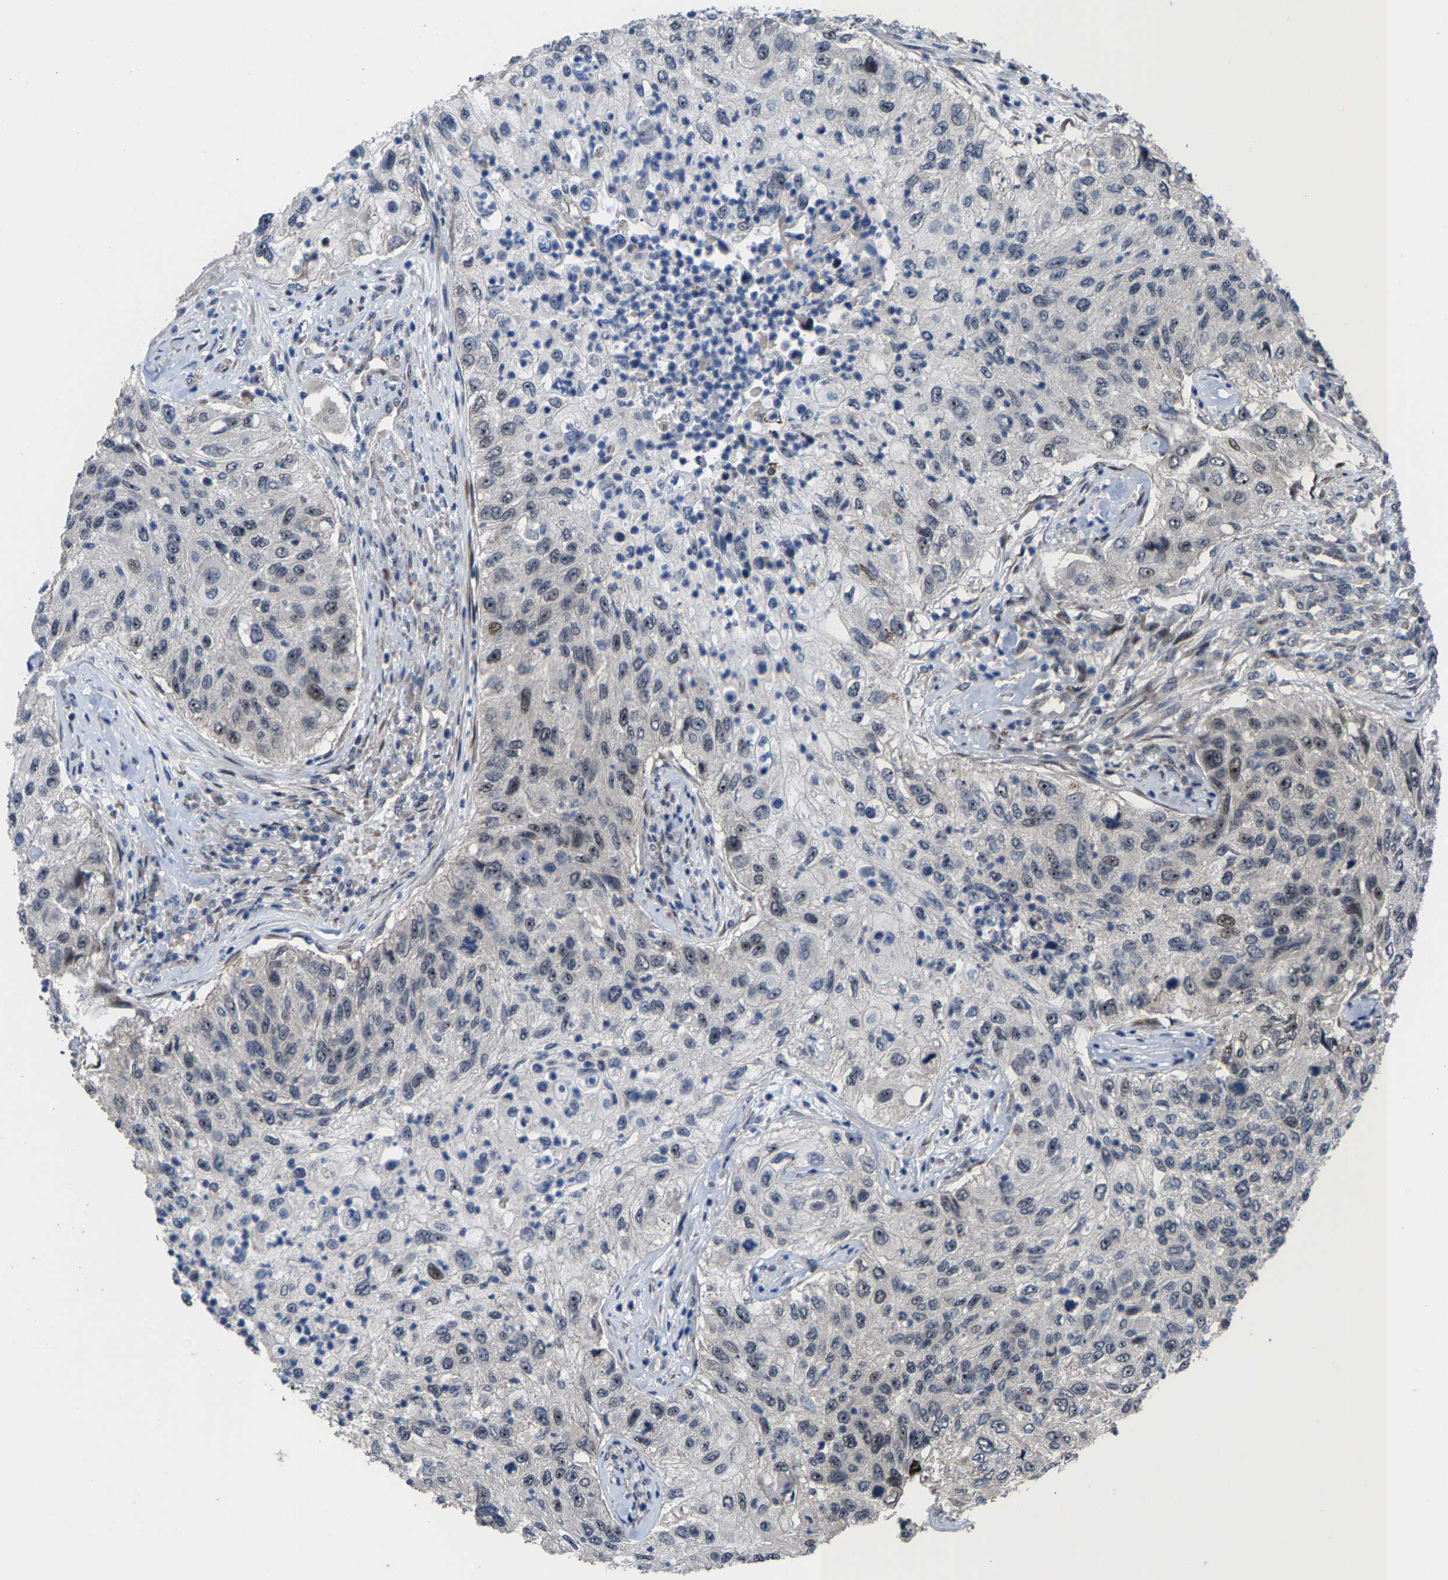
{"staining": {"intensity": "weak", "quantity": "<25%", "location": "nuclear"}, "tissue": "urothelial cancer", "cell_type": "Tumor cells", "image_type": "cancer", "snomed": [{"axis": "morphology", "description": "Urothelial carcinoma, High grade"}, {"axis": "topography", "description": "Urinary bladder"}], "caption": "Protein analysis of high-grade urothelial carcinoma exhibits no significant expression in tumor cells.", "gene": "HAUS6", "patient": {"sex": "female", "age": 60}}